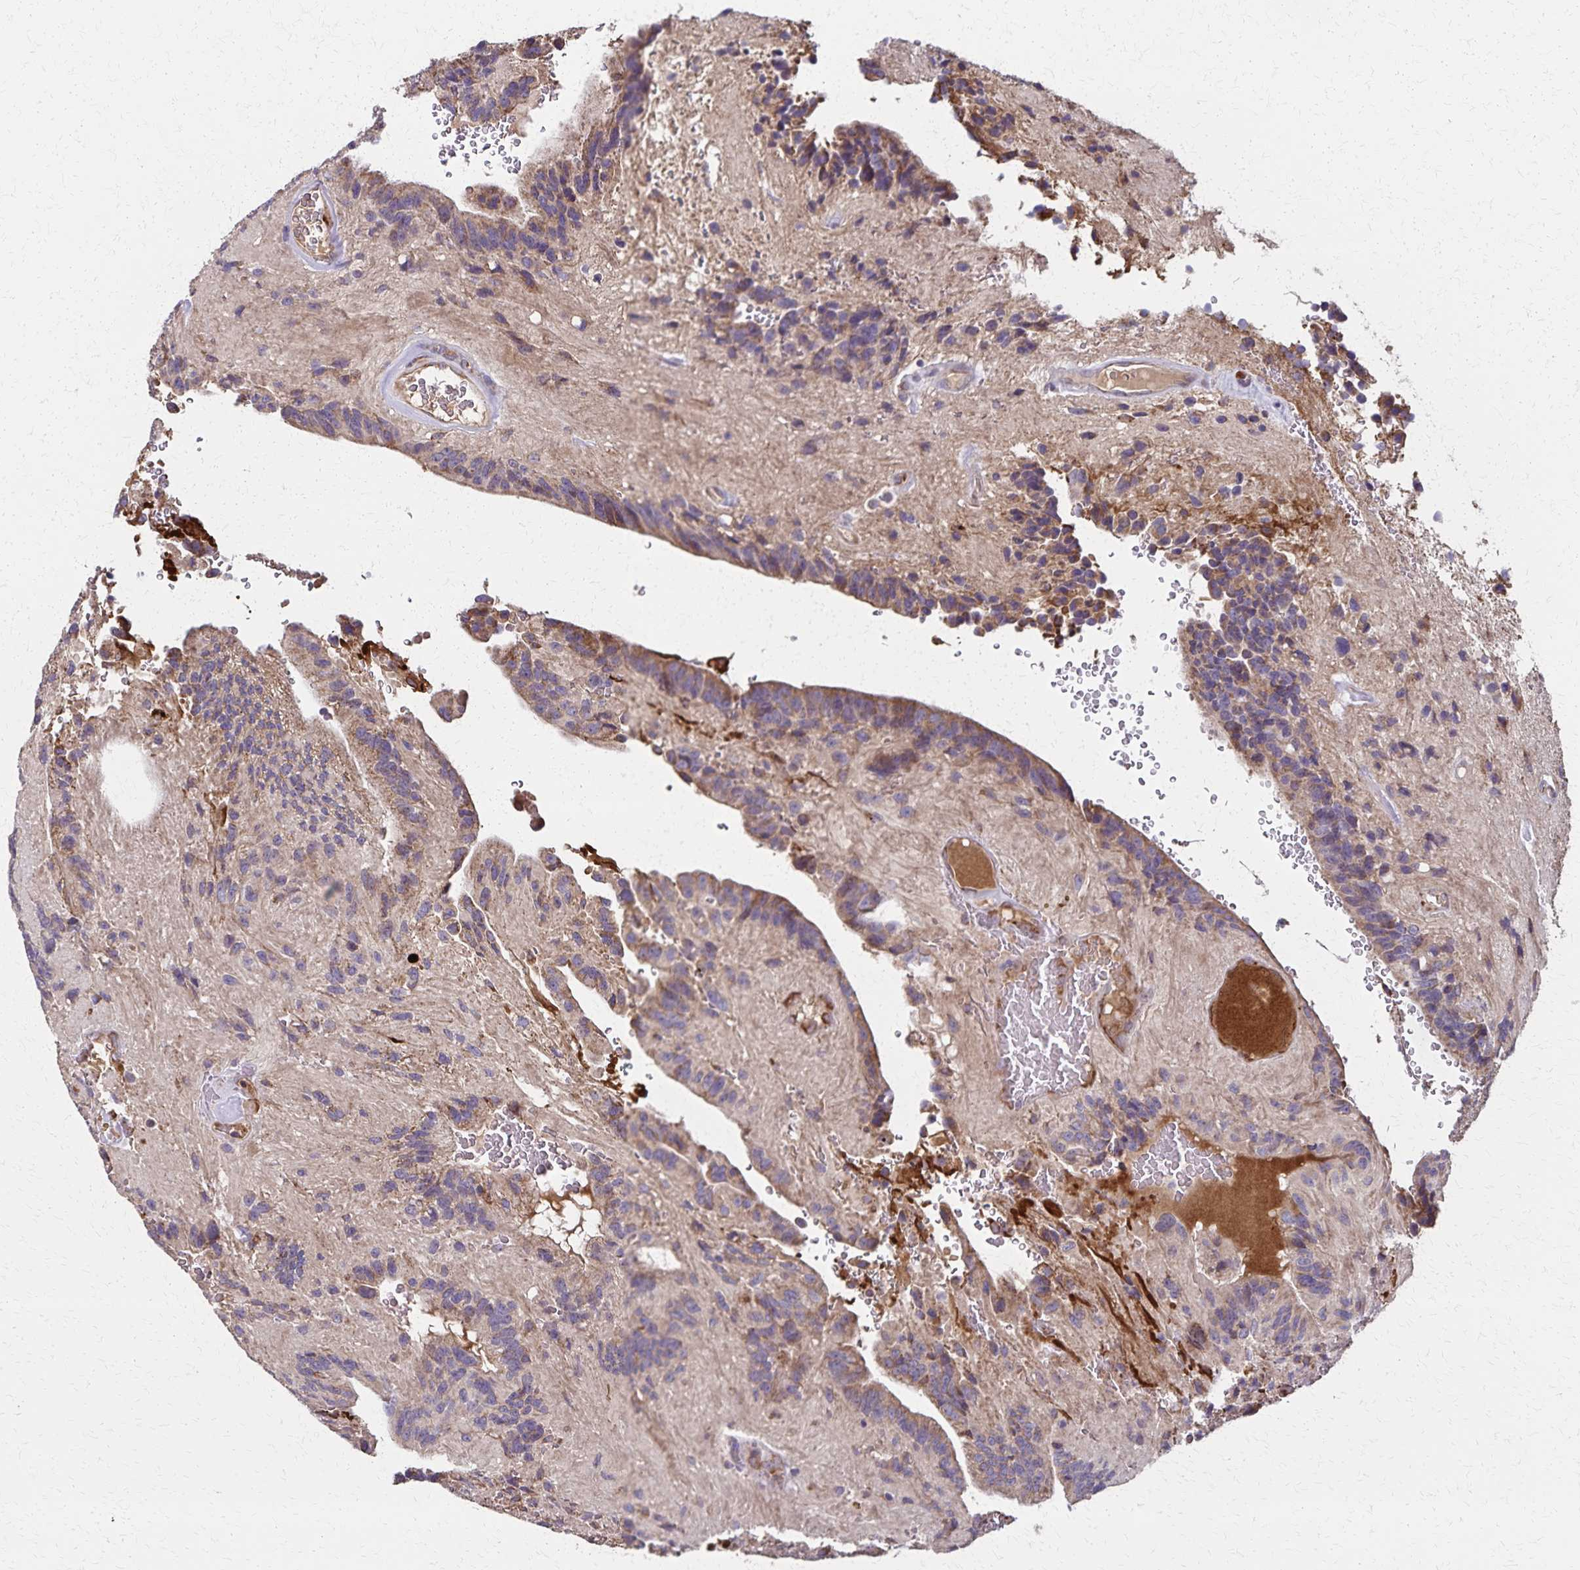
{"staining": {"intensity": "moderate", "quantity": "<25%", "location": "cytoplasmic/membranous"}, "tissue": "glioma", "cell_type": "Tumor cells", "image_type": "cancer", "snomed": [{"axis": "morphology", "description": "Glioma, malignant, Low grade"}, {"axis": "topography", "description": "Brain"}], "caption": "Malignant glioma (low-grade) tissue demonstrates moderate cytoplasmic/membranous expression in about <25% of tumor cells", "gene": "RNF10", "patient": {"sex": "male", "age": 31}}